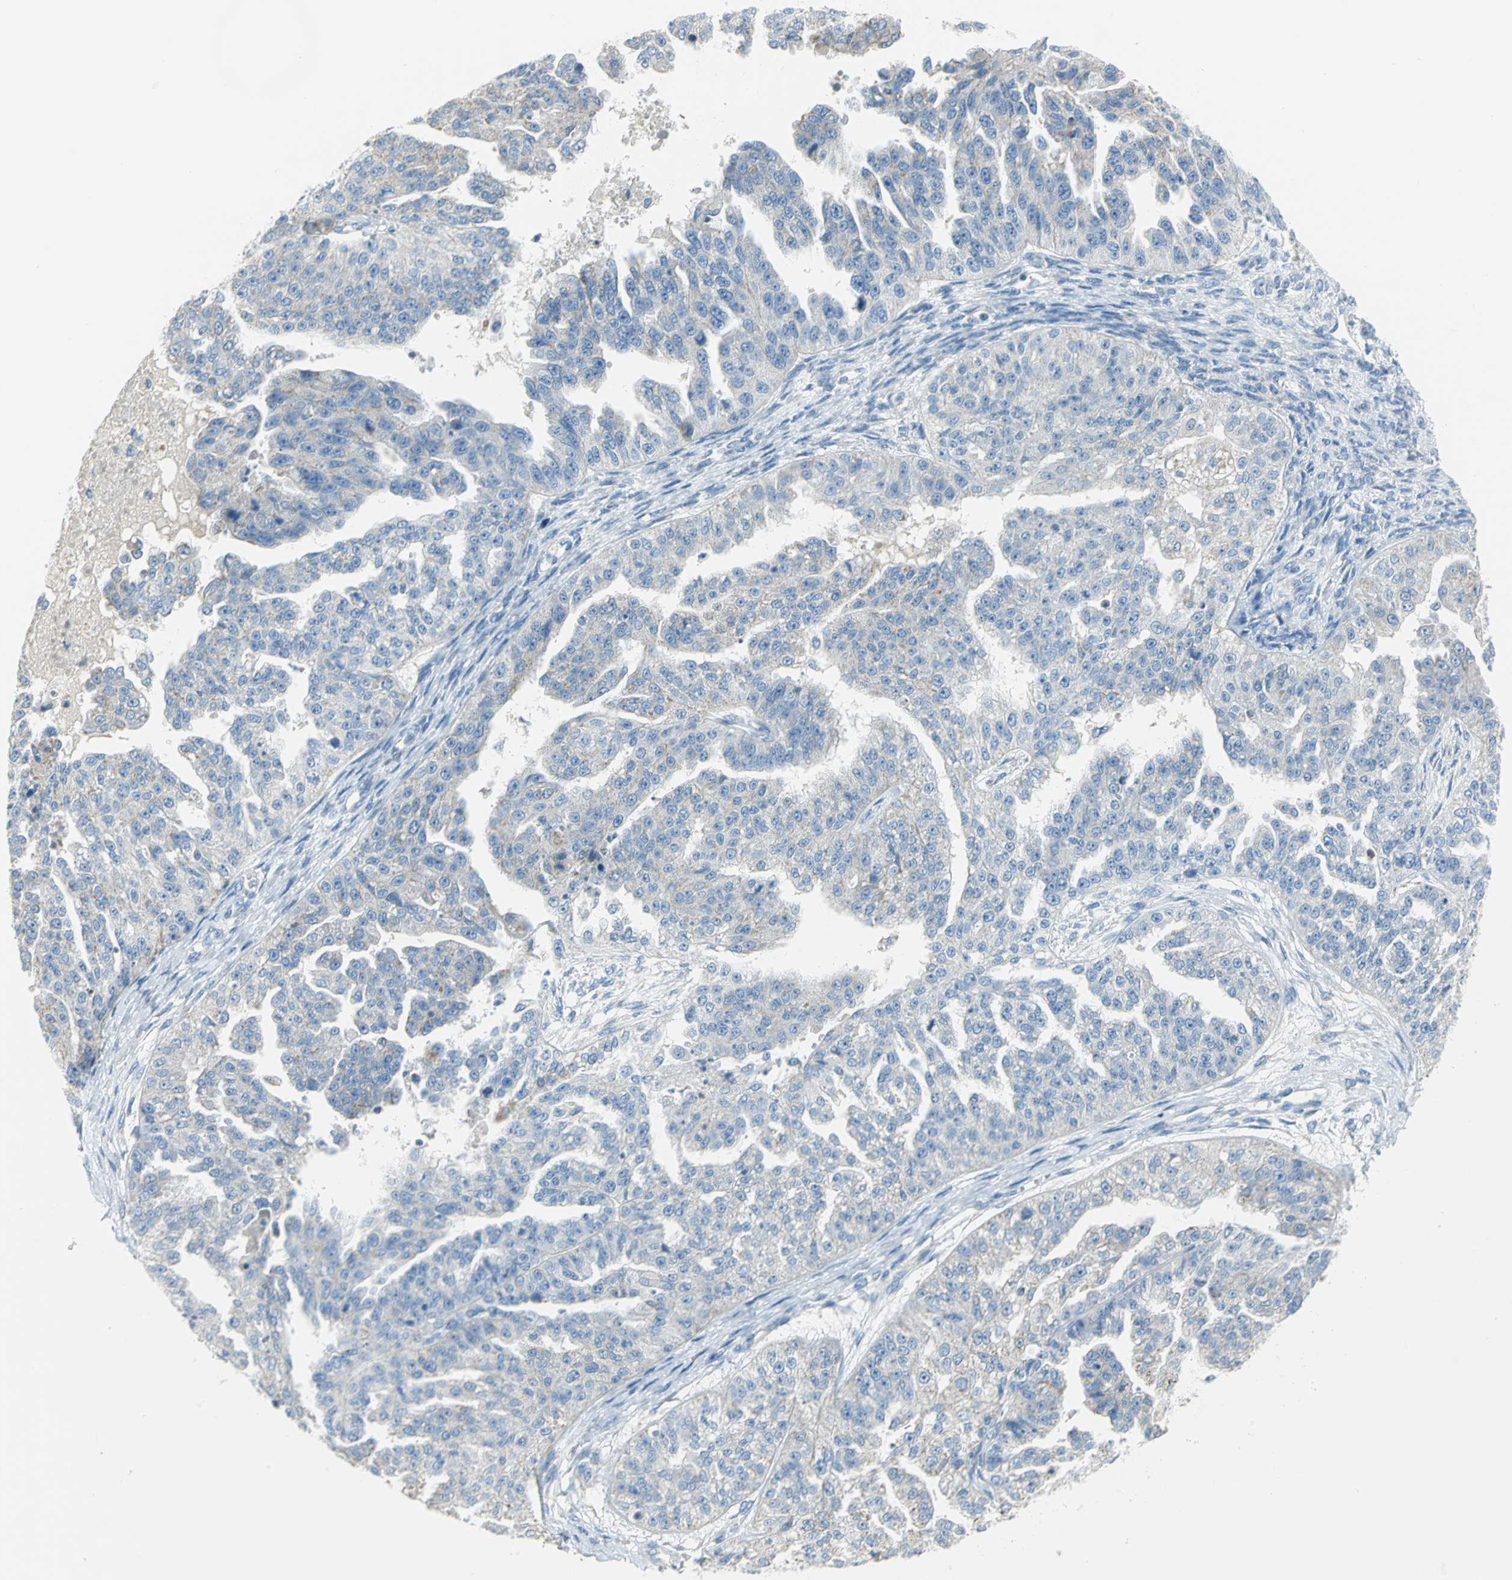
{"staining": {"intensity": "negative", "quantity": "none", "location": "none"}, "tissue": "ovarian cancer", "cell_type": "Tumor cells", "image_type": "cancer", "snomed": [{"axis": "morphology", "description": "Cystadenocarcinoma, serous, NOS"}, {"axis": "topography", "description": "Ovary"}], "caption": "Immunohistochemistry (IHC) micrograph of neoplastic tissue: human serous cystadenocarcinoma (ovarian) stained with DAB reveals no significant protein staining in tumor cells.", "gene": "ALOX15", "patient": {"sex": "female", "age": 58}}